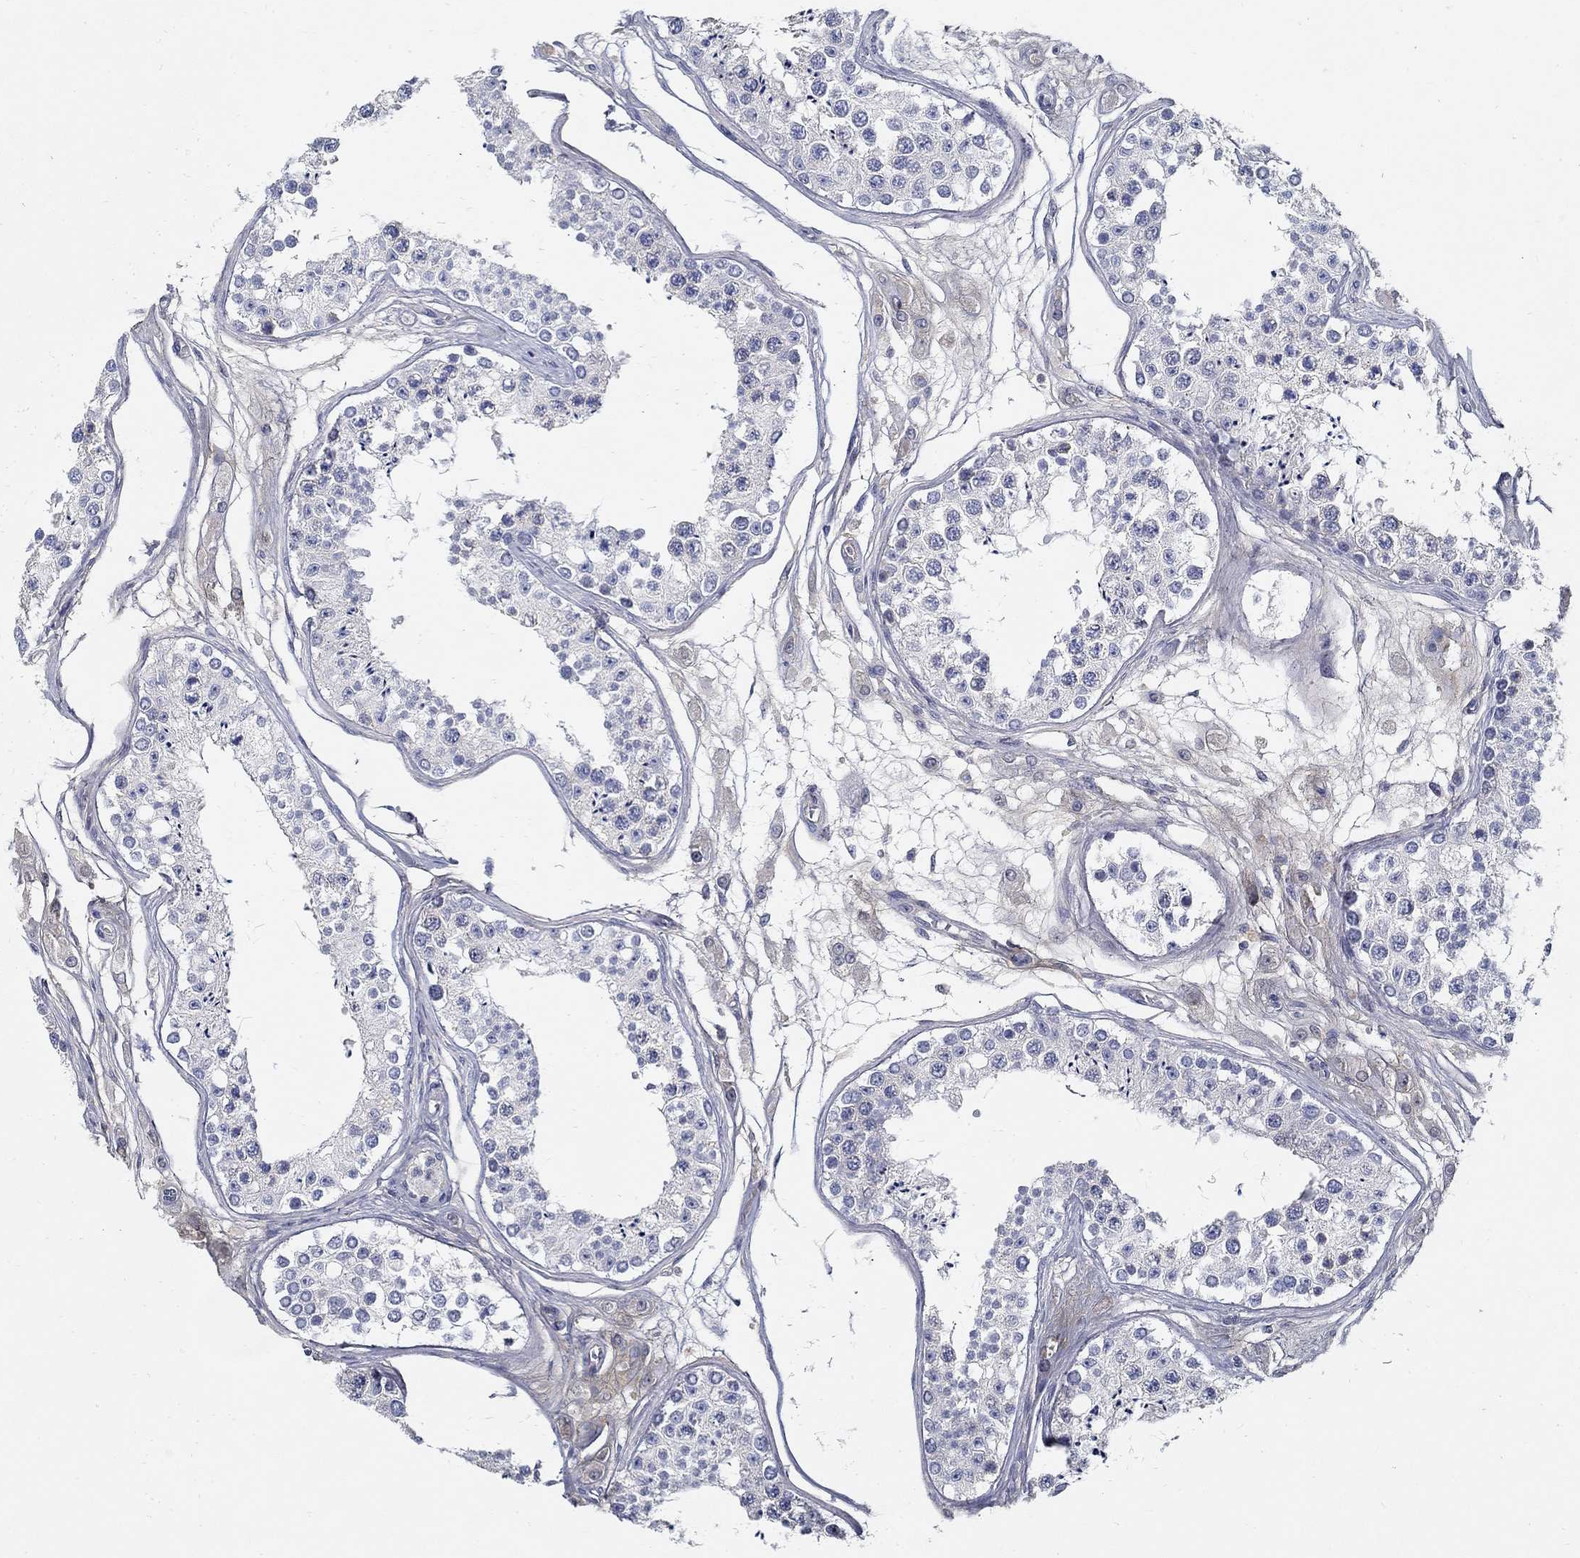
{"staining": {"intensity": "negative", "quantity": "none", "location": "none"}, "tissue": "testis", "cell_type": "Cells in seminiferous ducts", "image_type": "normal", "snomed": [{"axis": "morphology", "description": "Normal tissue, NOS"}, {"axis": "topography", "description": "Testis"}], "caption": "Protein analysis of normal testis shows no significant staining in cells in seminiferous ducts. (Stains: DAB IHC with hematoxylin counter stain, Microscopy: brightfield microscopy at high magnification).", "gene": "TGFBI", "patient": {"sex": "male", "age": 25}}